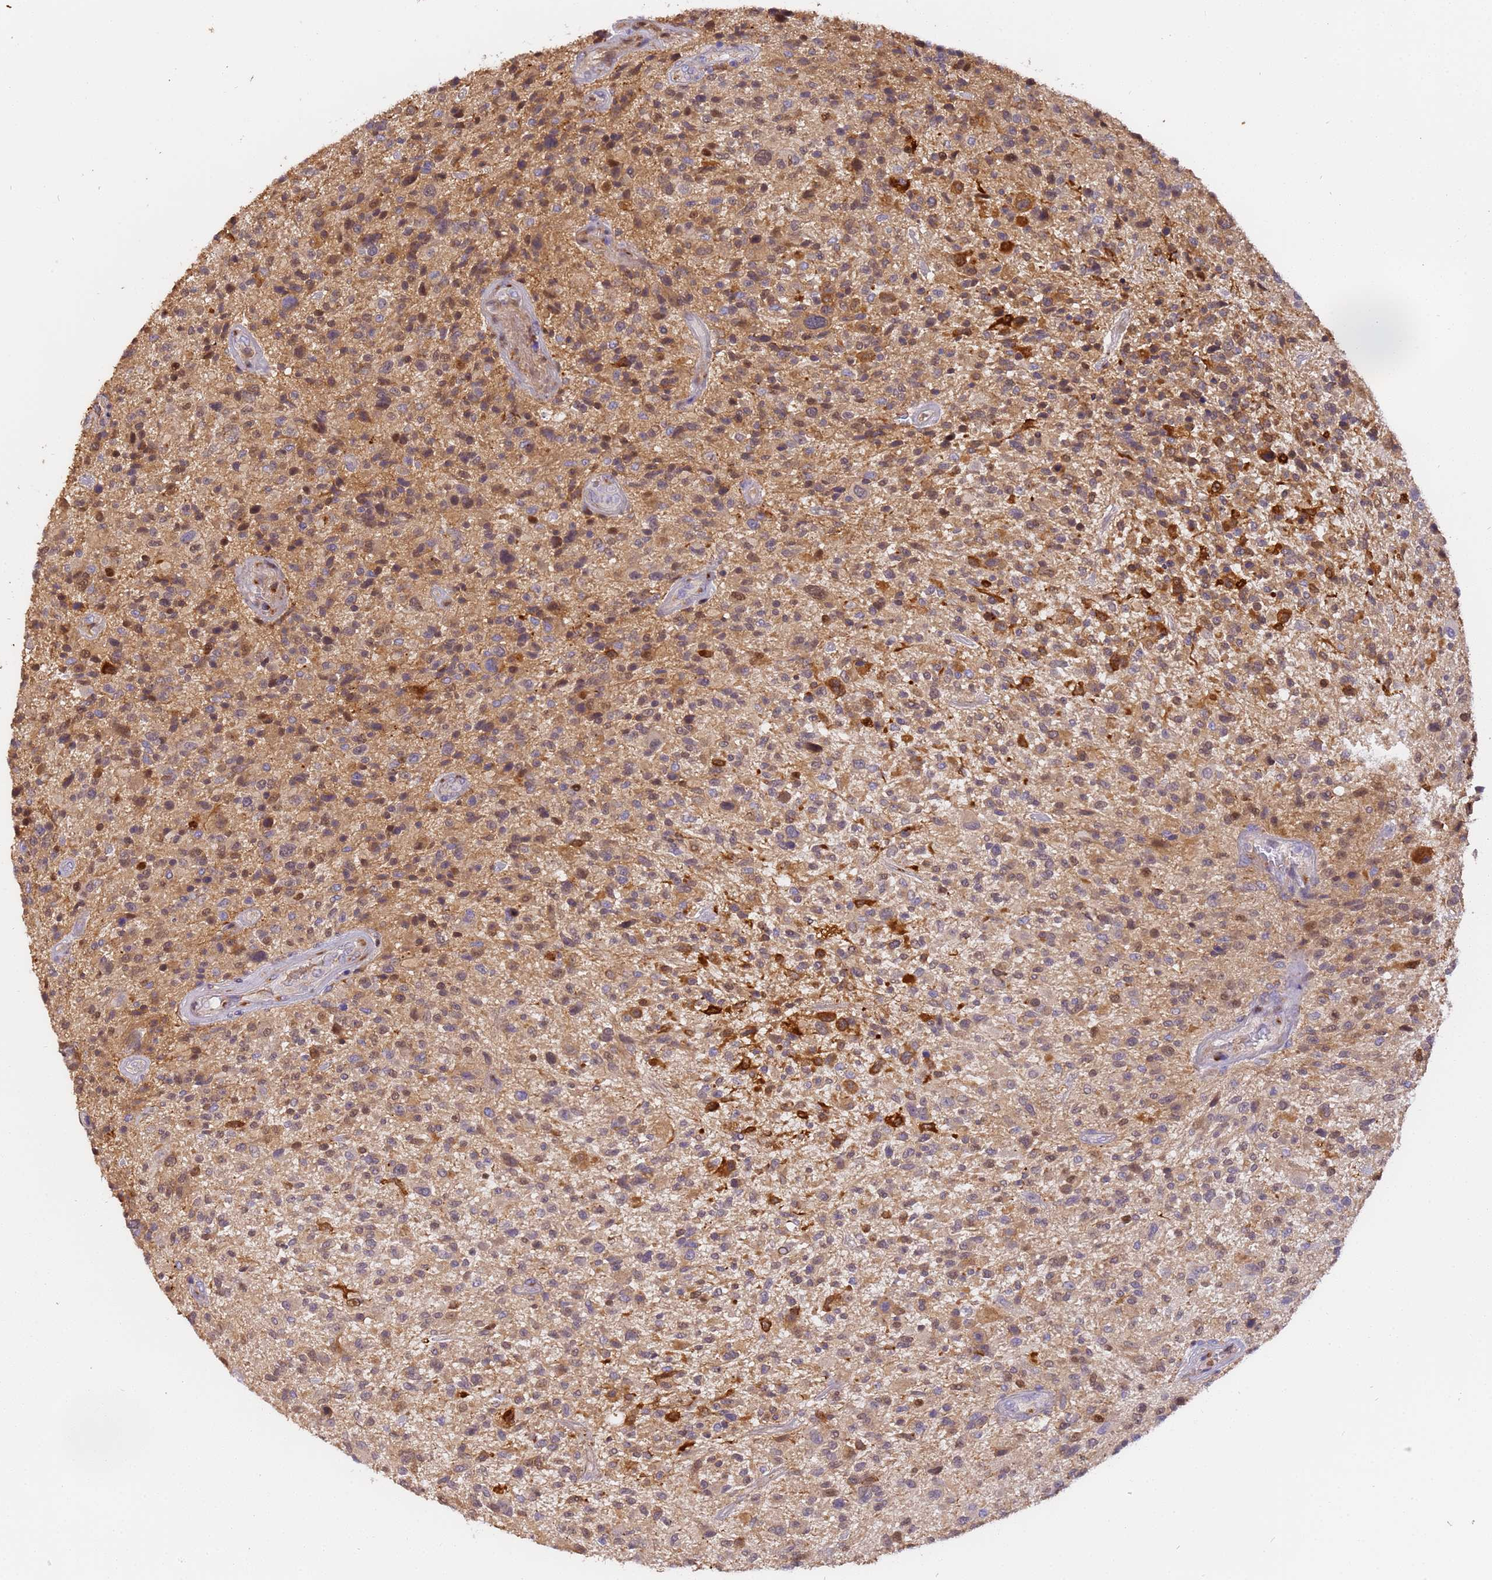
{"staining": {"intensity": "moderate", "quantity": "<25%", "location": "cytoplasmic/membranous"}, "tissue": "glioma", "cell_type": "Tumor cells", "image_type": "cancer", "snomed": [{"axis": "morphology", "description": "Glioma, malignant, High grade"}, {"axis": "topography", "description": "Brain"}], "caption": "Tumor cells demonstrate low levels of moderate cytoplasmic/membranous expression in approximately <25% of cells in malignant glioma (high-grade). The staining was performed using DAB, with brown indicating positive protein expression. Nuclei are stained blue with hematoxylin.", "gene": "M6PR", "patient": {"sex": "male", "age": 47}}